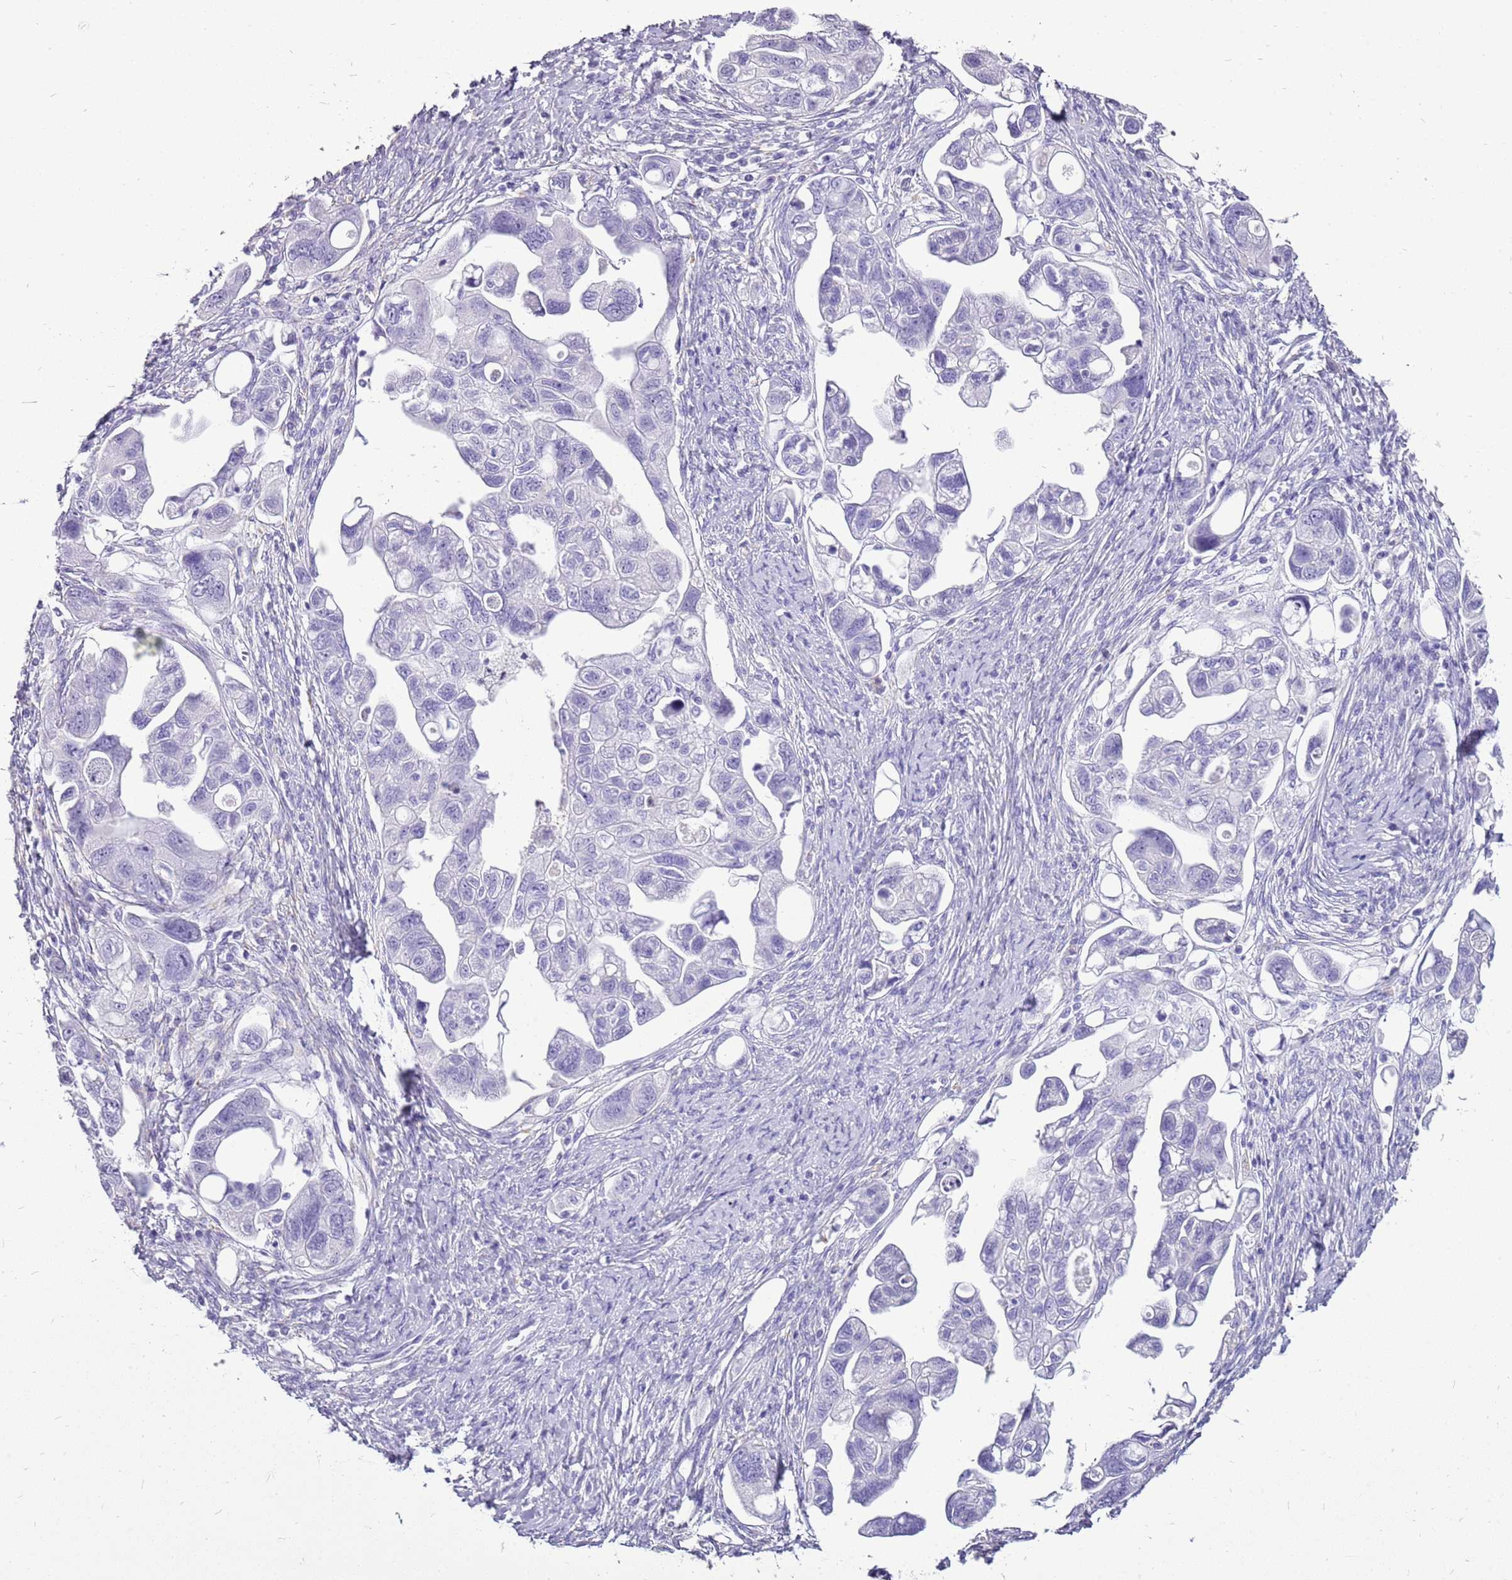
{"staining": {"intensity": "negative", "quantity": "none", "location": "none"}, "tissue": "ovarian cancer", "cell_type": "Tumor cells", "image_type": "cancer", "snomed": [{"axis": "morphology", "description": "Carcinoma, NOS"}, {"axis": "morphology", "description": "Cystadenocarcinoma, serous, NOS"}, {"axis": "topography", "description": "Ovary"}], "caption": "Ovarian cancer (carcinoma) was stained to show a protein in brown. There is no significant staining in tumor cells.", "gene": "ACSS3", "patient": {"sex": "female", "age": 69}}